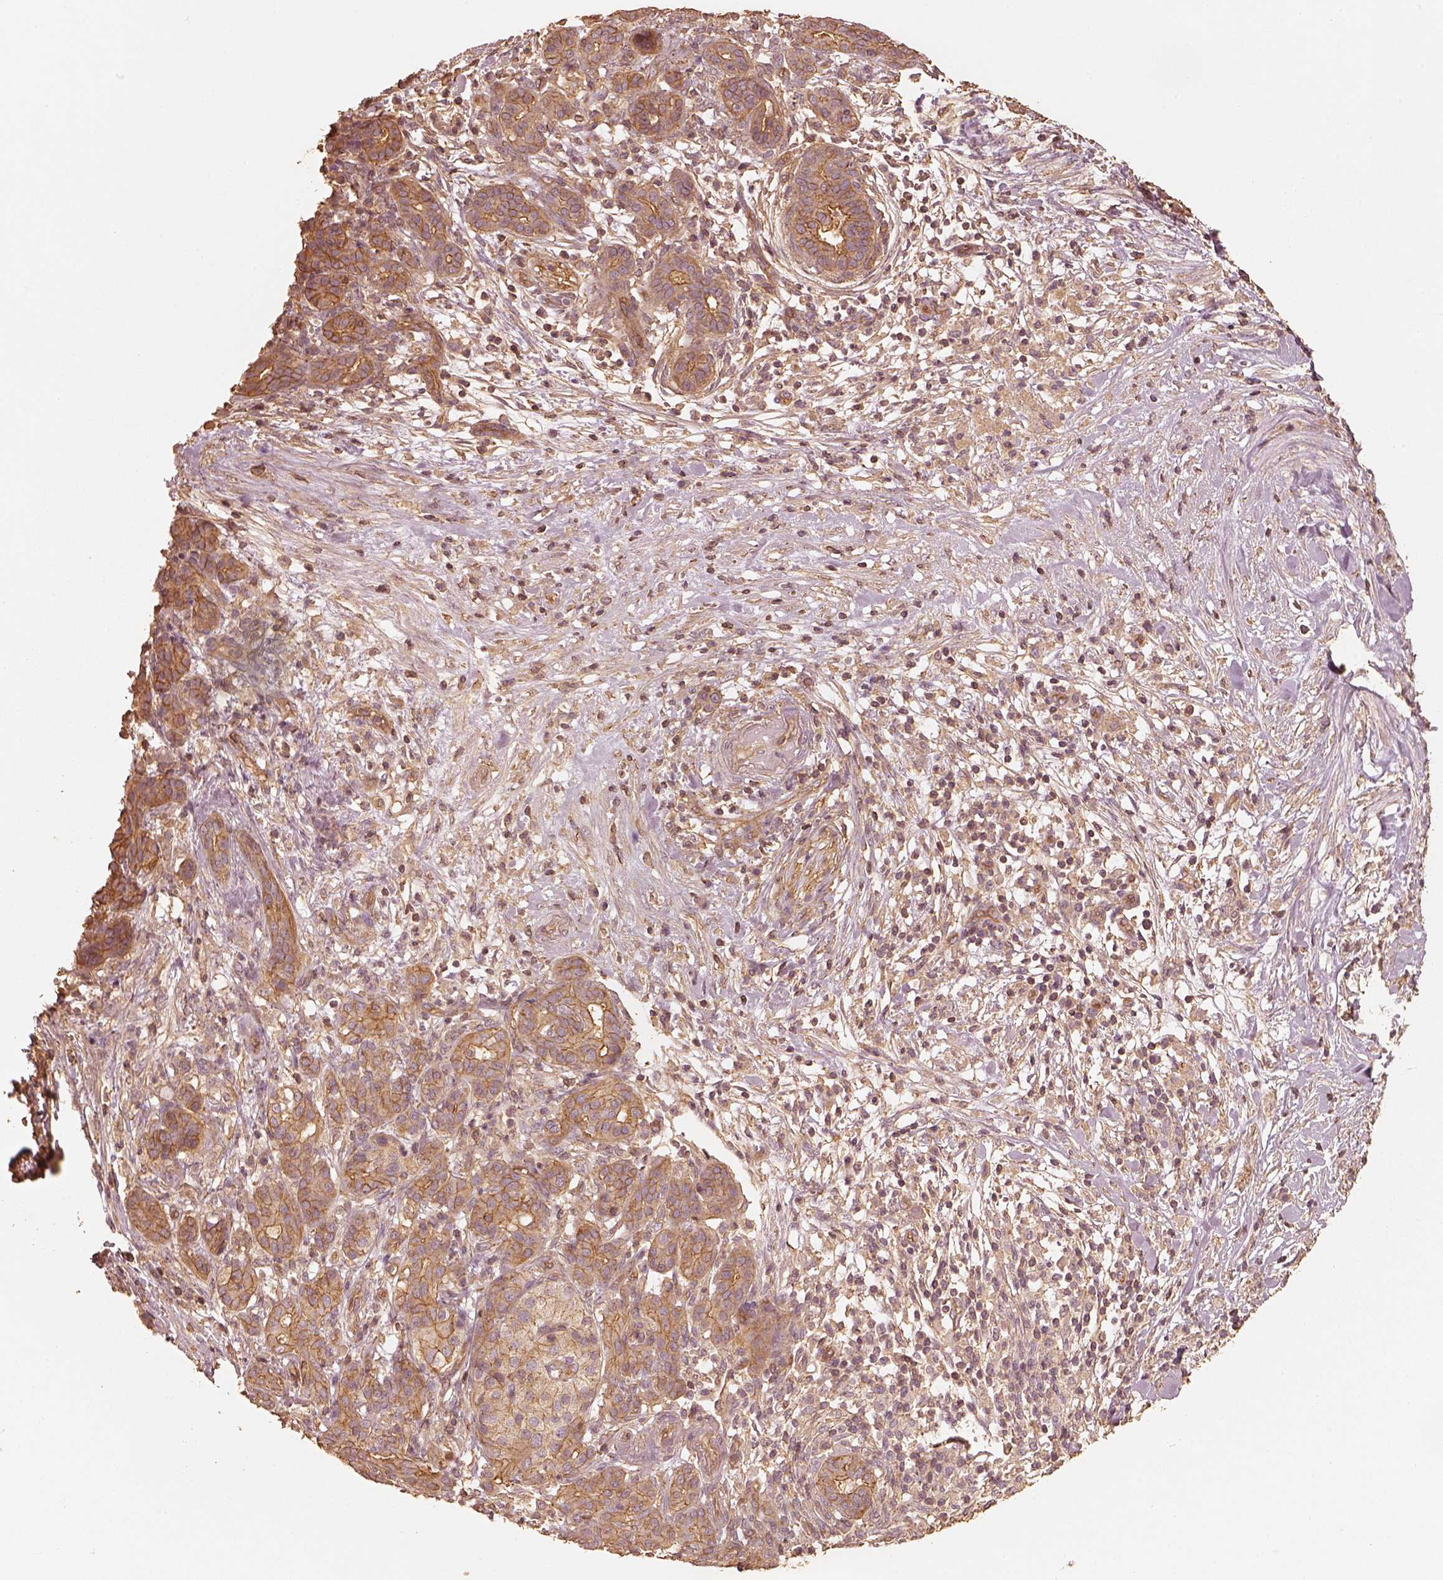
{"staining": {"intensity": "strong", "quantity": "25%-75%", "location": "cytoplasmic/membranous"}, "tissue": "pancreatic cancer", "cell_type": "Tumor cells", "image_type": "cancer", "snomed": [{"axis": "morphology", "description": "Adenocarcinoma, NOS"}, {"axis": "topography", "description": "Pancreas"}], "caption": "A high-resolution histopathology image shows immunohistochemistry (IHC) staining of adenocarcinoma (pancreatic), which demonstrates strong cytoplasmic/membranous staining in approximately 25%-75% of tumor cells. (DAB IHC with brightfield microscopy, high magnification).", "gene": "WDR7", "patient": {"sex": "male", "age": 44}}